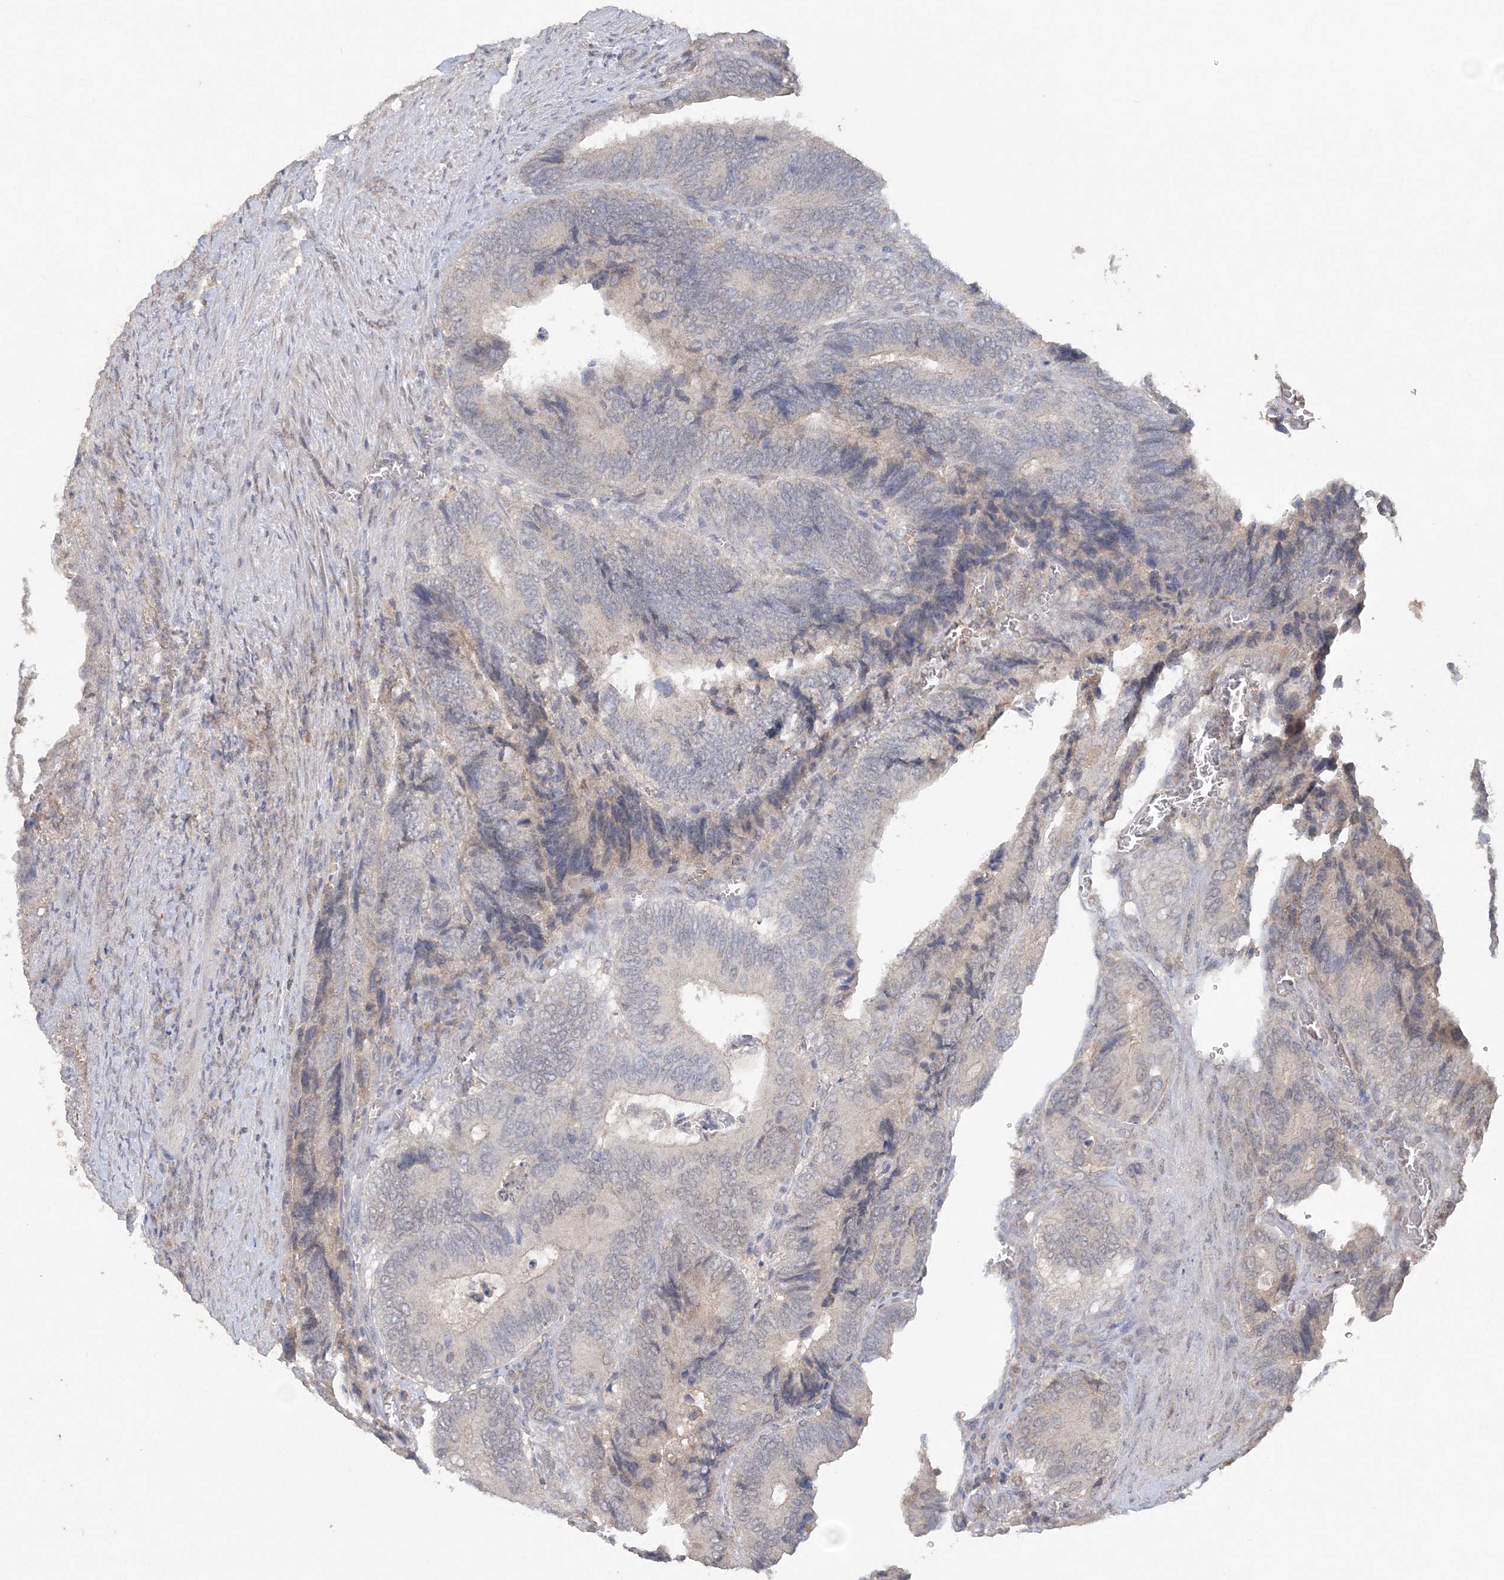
{"staining": {"intensity": "negative", "quantity": "none", "location": "none"}, "tissue": "colorectal cancer", "cell_type": "Tumor cells", "image_type": "cancer", "snomed": [{"axis": "morphology", "description": "Adenocarcinoma, NOS"}, {"axis": "topography", "description": "Colon"}], "caption": "Tumor cells show no significant positivity in adenocarcinoma (colorectal). The staining was performed using DAB (3,3'-diaminobenzidine) to visualize the protein expression in brown, while the nuclei were stained in blue with hematoxylin (Magnification: 20x).", "gene": "C1RL", "patient": {"sex": "male", "age": 72}}